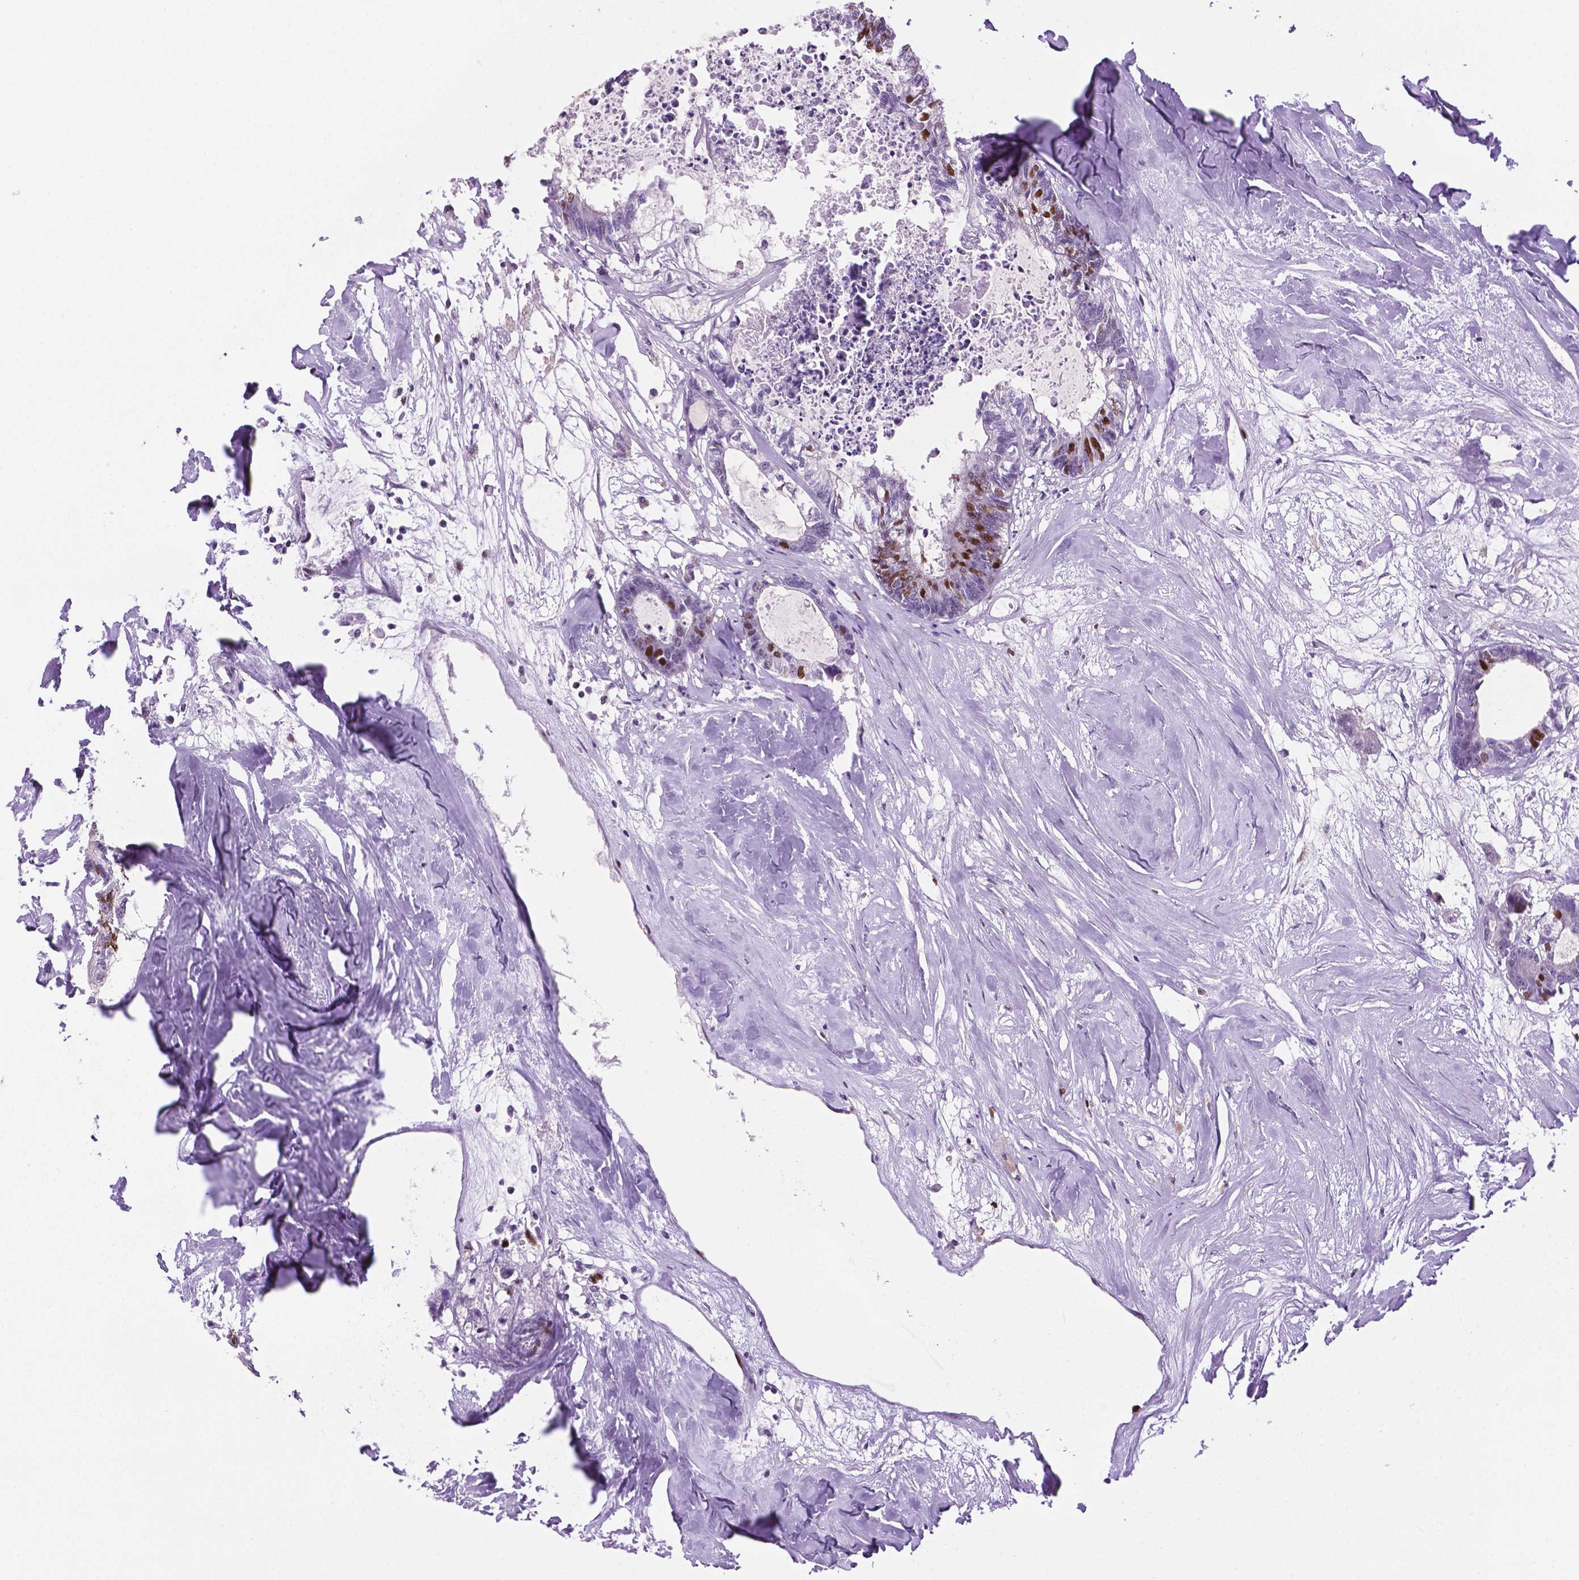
{"staining": {"intensity": "moderate", "quantity": "25%-75%", "location": "nuclear"}, "tissue": "colorectal cancer", "cell_type": "Tumor cells", "image_type": "cancer", "snomed": [{"axis": "morphology", "description": "Adenocarcinoma, NOS"}, {"axis": "topography", "description": "Colon"}, {"axis": "topography", "description": "Rectum"}], "caption": "Human colorectal cancer (adenocarcinoma) stained for a protein (brown) reveals moderate nuclear positive positivity in approximately 25%-75% of tumor cells.", "gene": "NCAPH2", "patient": {"sex": "male", "age": 57}}